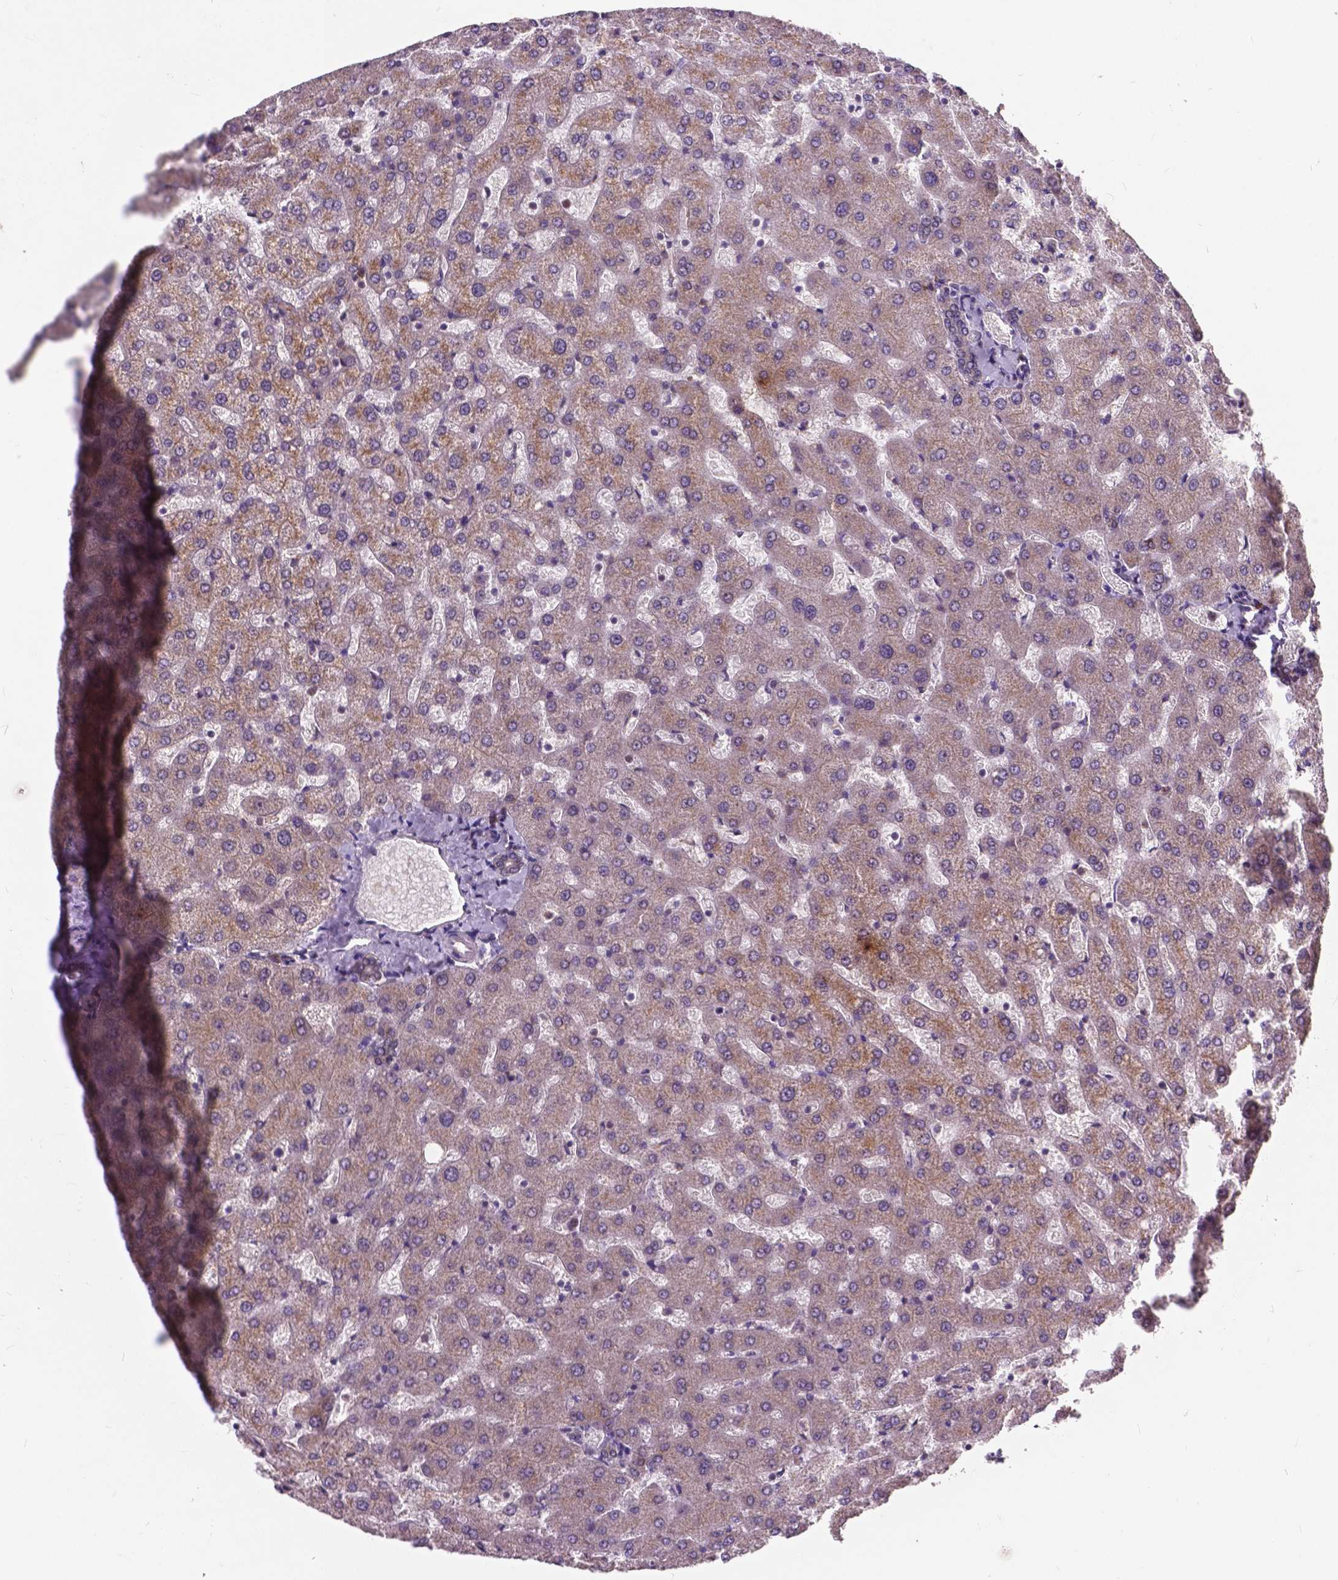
{"staining": {"intensity": "weak", "quantity": "<25%", "location": "cytoplasmic/membranous"}, "tissue": "liver", "cell_type": "Cholangiocytes", "image_type": "normal", "snomed": [{"axis": "morphology", "description": "Normal tissue, NOS"}, {"axis": "topography", "description": "Liver"}], "caption": "This is a photomicrograph of IHC staining of unremarkable liver, which shows no positivity in cholangiocytes. The staining is performed using DAB (3,3'-diaminobenzidine) brown chromogen with nuclei counter-stained in using hematoxylin.", "gene": "MSH2", "patient": {"sex": "female", "age": 50}}